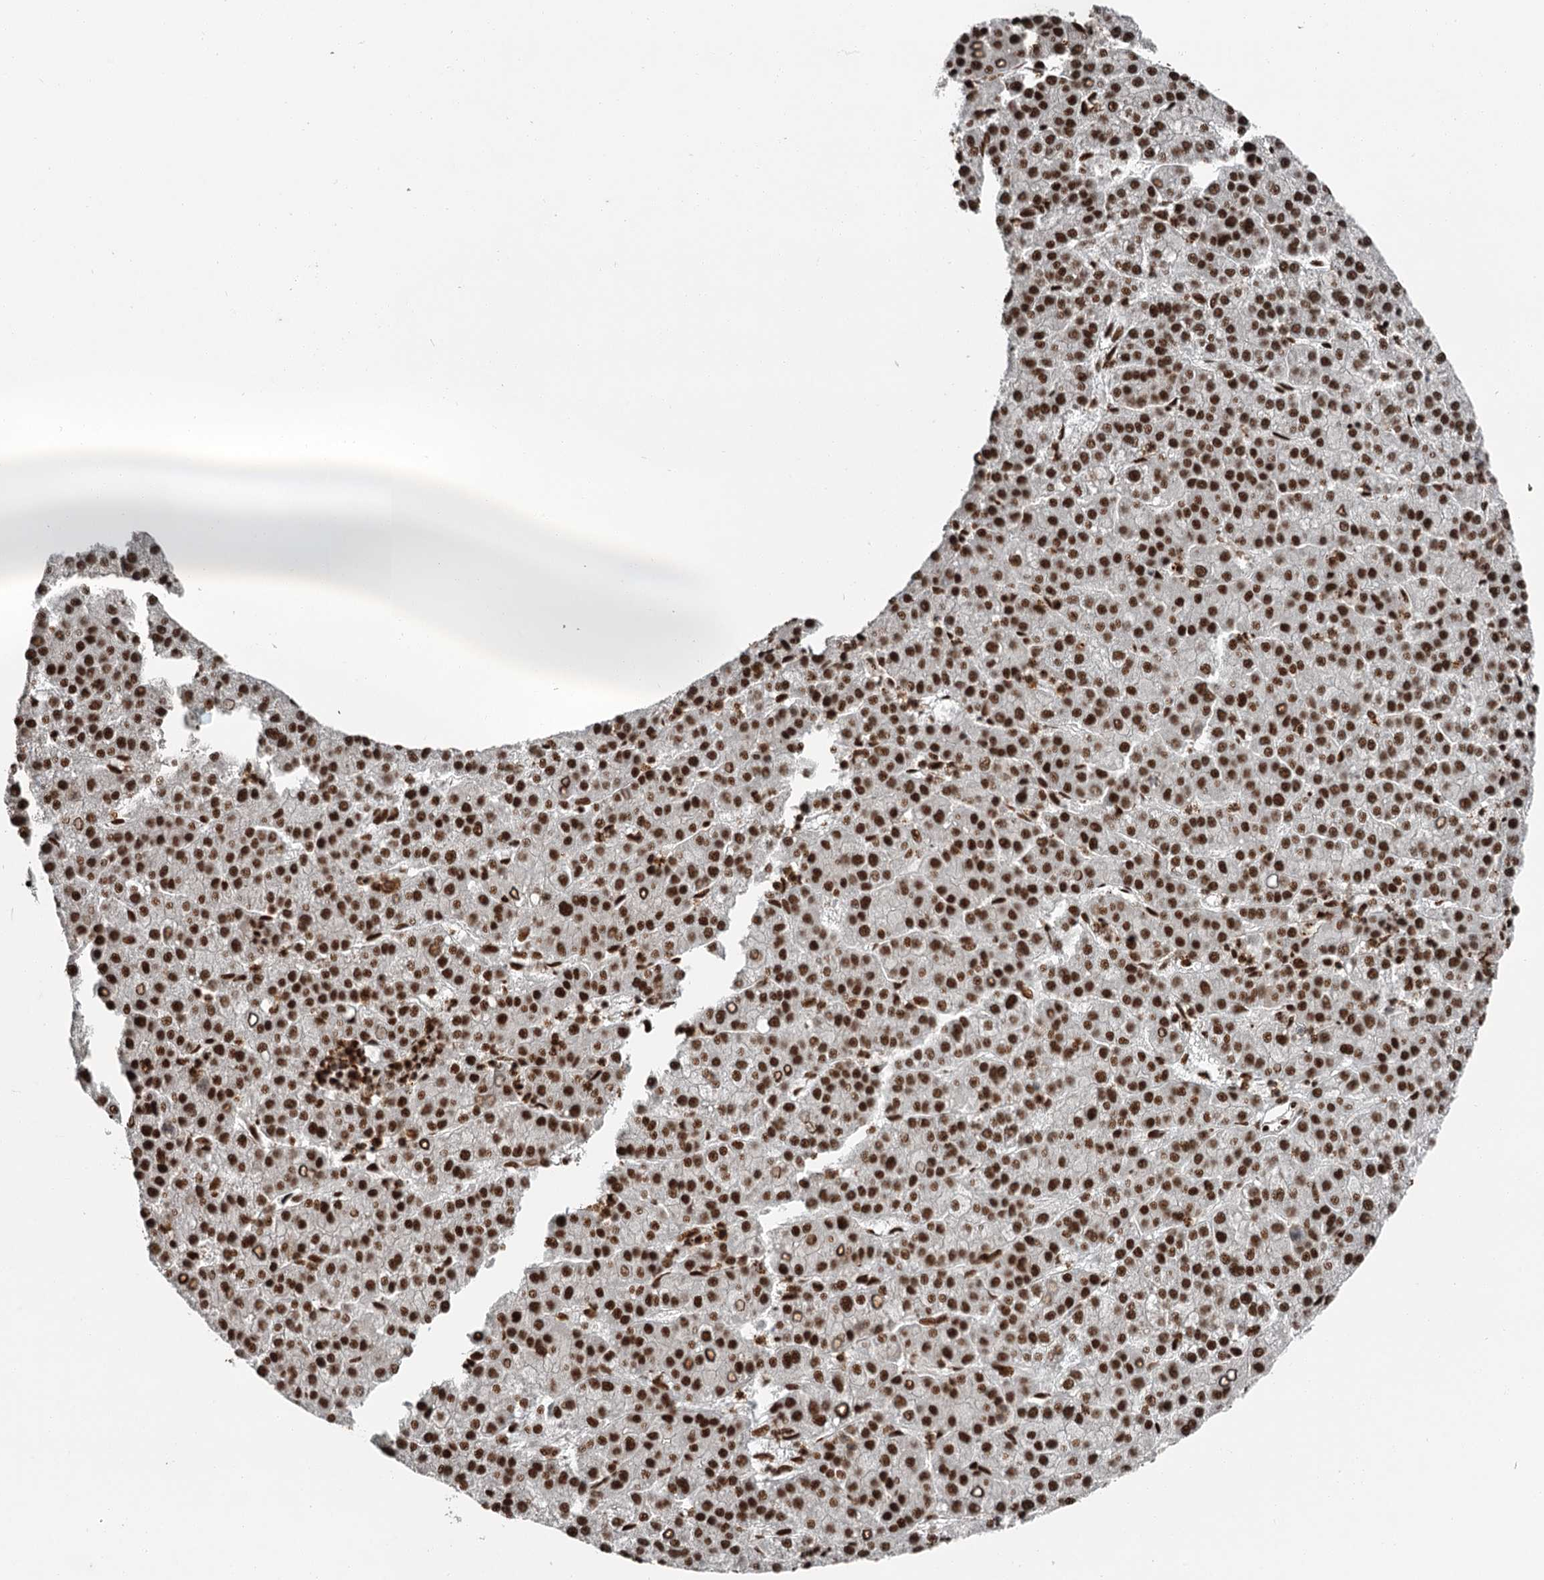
{"staining": {"intensity": "strong", "quantity": ">75%", "location": "nuclear"}, "tissue": "liver cancer", "cell_type": "Tumor cells", "image_type": "cancer", "snomed": [{"axis": "morphology", "description": "Carcinoma, Hepatocellular, NOS"}, {"axis": "topography", "description": "Liver"}], "caption": "Liver cancer stained with a protein marker reveals strong staining in tumor cells.", "gene": "RBBP7", "patient": {"sex": "female", "age": 58}}